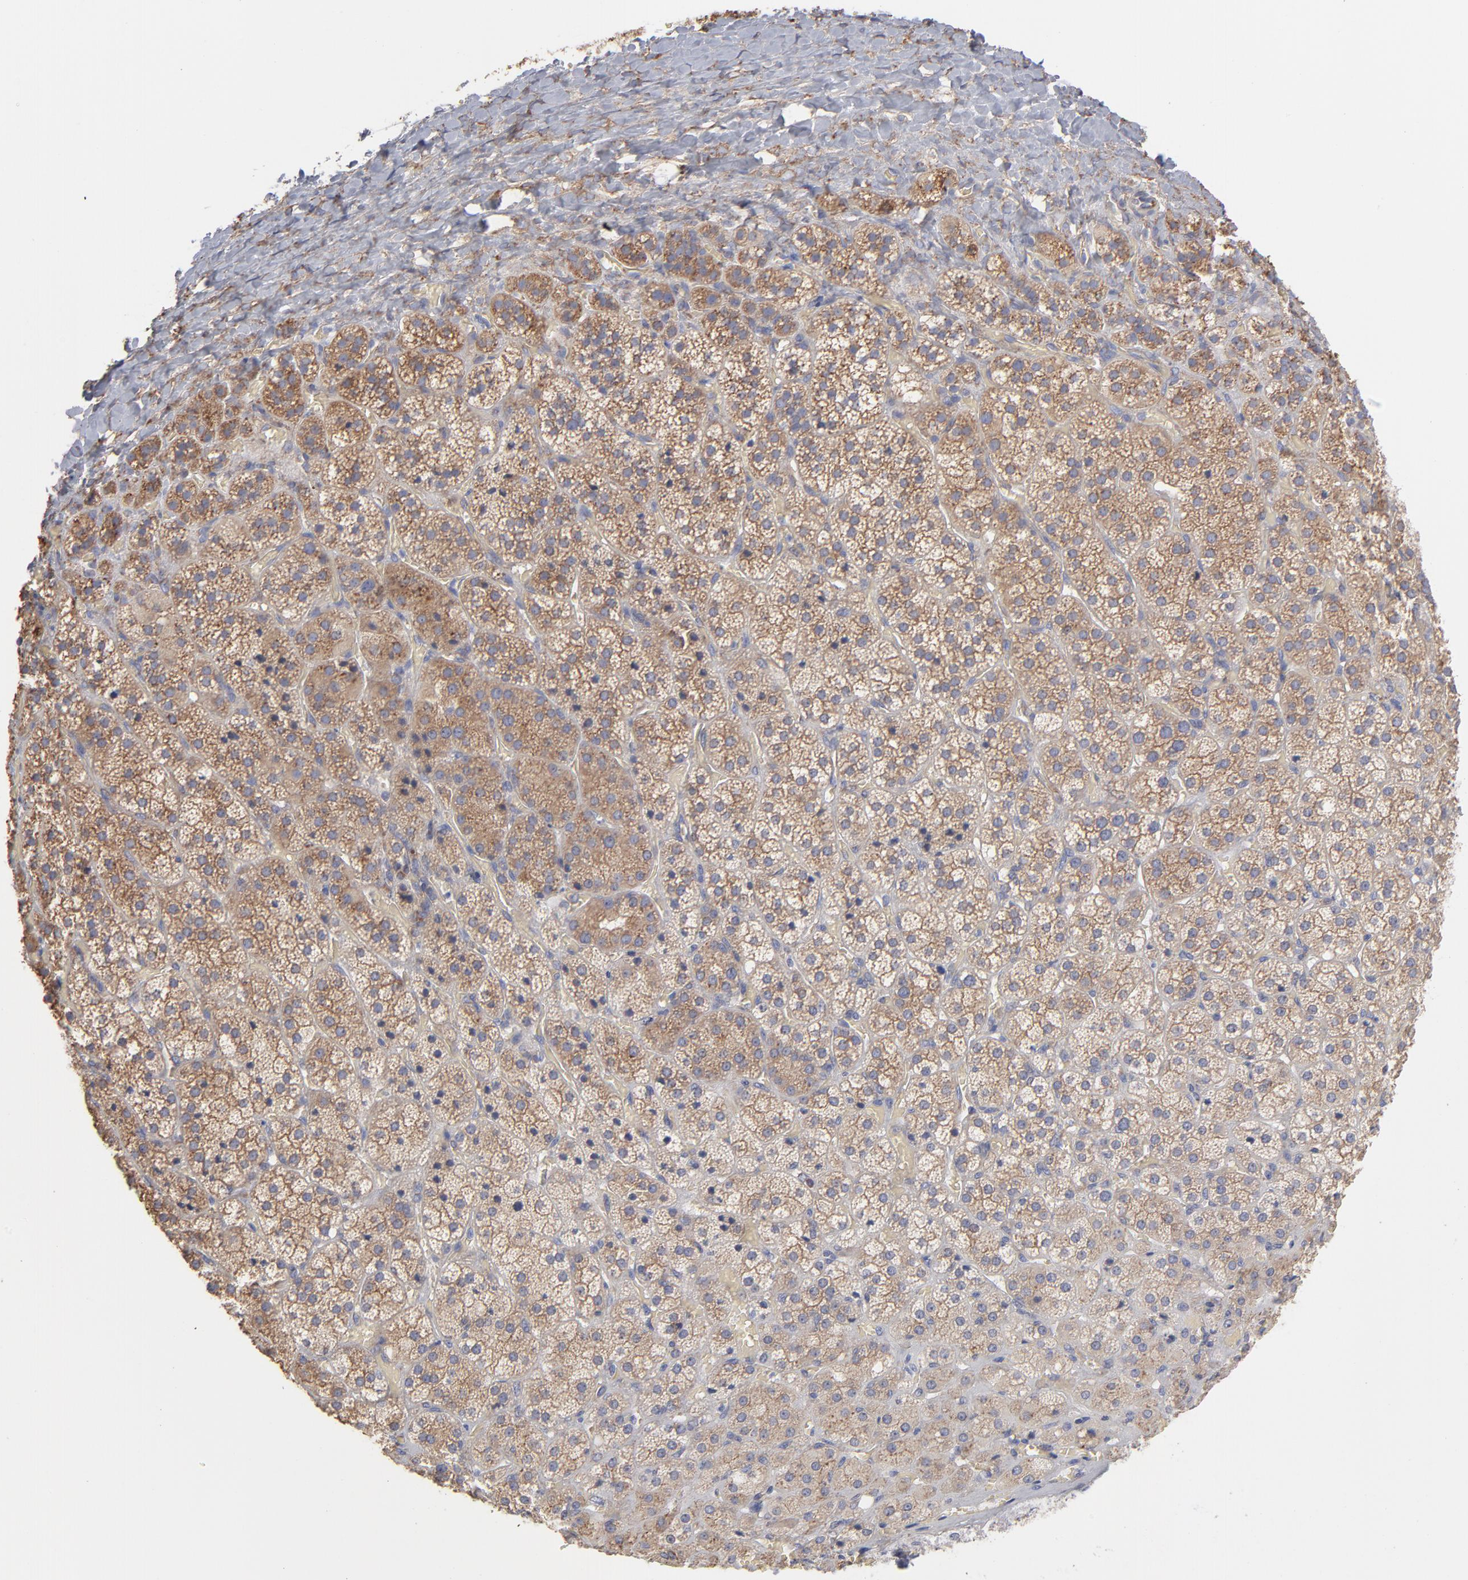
{"staining": {"intensity": "moderate", "quantity": ">75%", "location": "cytoplasmic/membranous"}, "tissue": "adrenal gland", "cell_type": "Glandular cells", "image_type": "normal", "snomed": [{"axis": "morphology", "description": "Normal tissue, NOS"}, {"axis": "topography", "description": "Adrenal gland"}], "caption": "Immunohistochemistry of benign adrenal gland demonstrates medium levels of moderate cytoplasmic/membranous expression in approximately >75% of glandular cells. (brown staining indicates protein expression, while blue staining denotes nuclei).", "gene": "RPL3", "patient": {"sex": "female", "age": 71}}